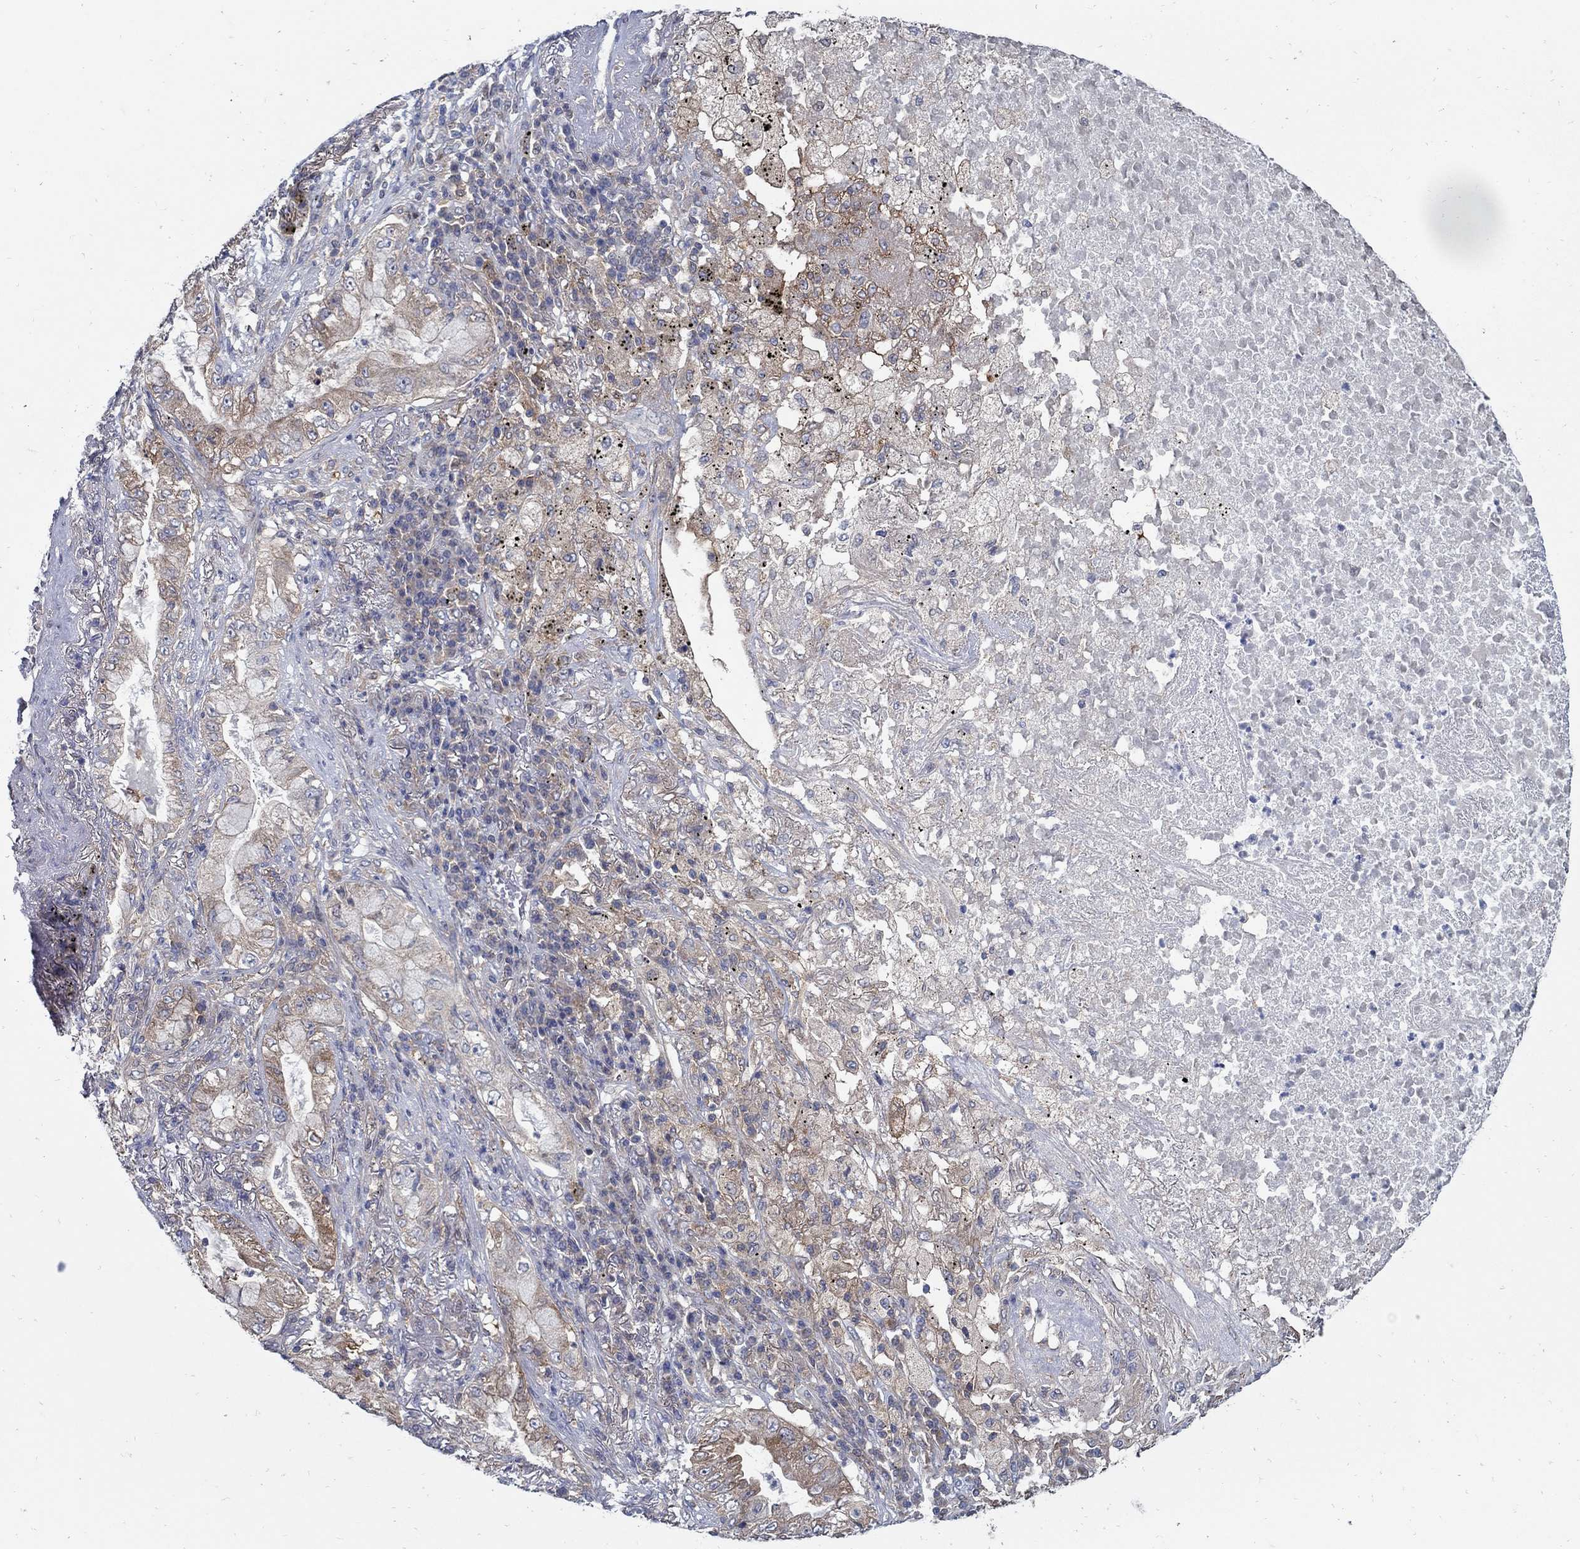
{"staining": {"intensity": "moderate", "quantity": "25%-75%", "location": "cytoplasmic/membranous"}, "tissue": "lung cancer", "cell_type": "Tumor cells", "image_type": "cancer", "snomed": [{"axis": "morphology", "description": "Adenocarcinoma, NOS"}, {"axis": "topography", "description": "Lung"}], "caption": "This micrograph reveals immunohistochemistry (IHC) staining of adenocarcinoma (lung), with medium moderate cytoplasmic/membranous positivity in about 25%-75% of tumor cells.", "gene": "MTHFR", "patient": {"sex": "female", "age": 73}}